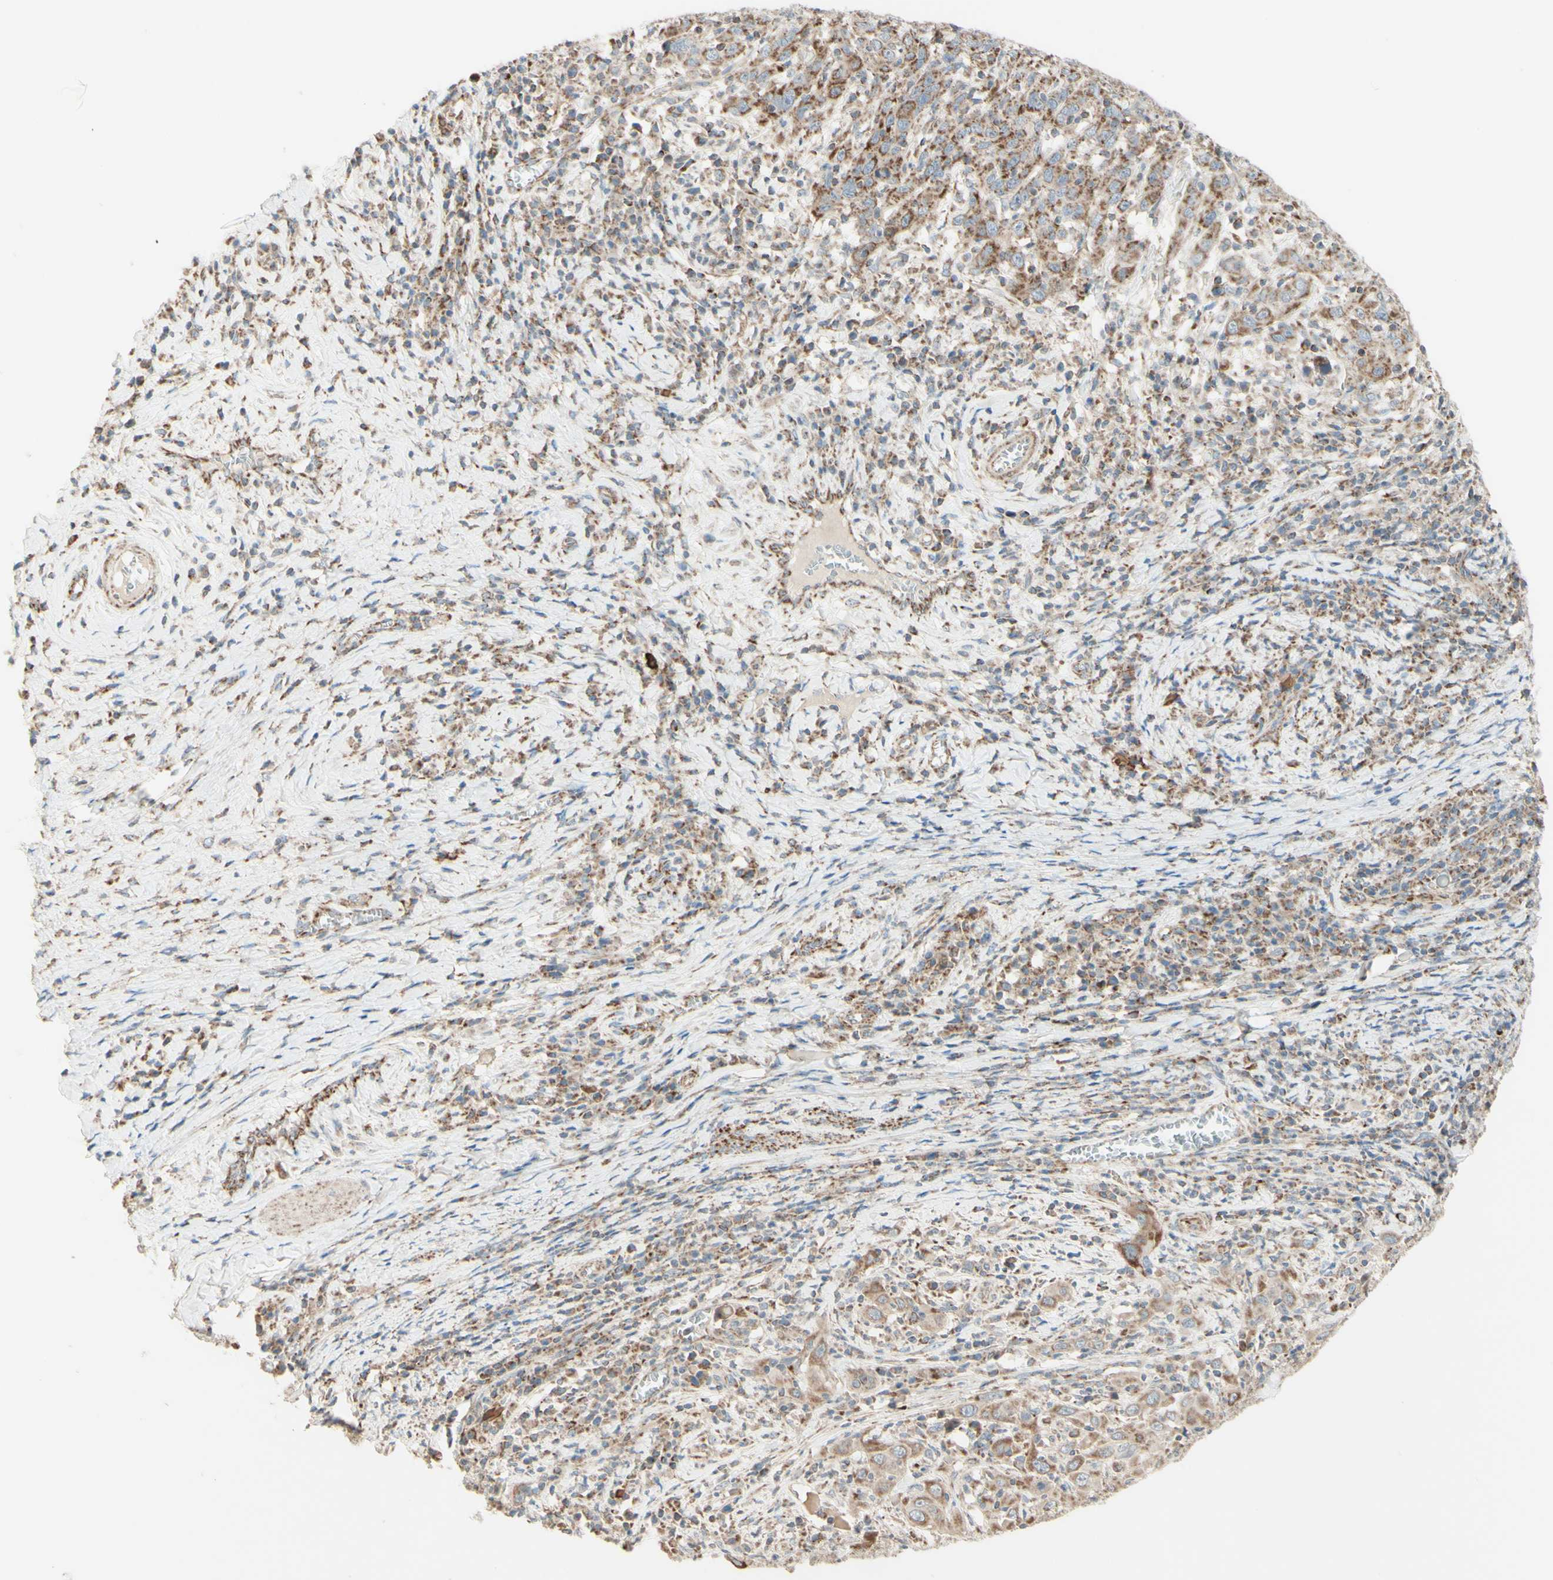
{"staining": {"intensity": "moderate", "quantity": ">75%", "location": "cytoplasmic/membranous"}, "tissue": "cervical cancer", "cell_type": "Tumor cells", "image_type": "cancer", "snomed": [{"axis": "morphology", "description": "Squamous cell carcinoma, NOS"}, {"axis": "topography", "description": "Cervix"}], "caption": "Human cervical cancer stained with a protein marker shows moderate staining in tumor cells.", "gene": "ARMC10", "patient": {"sex": "female", "age": 46}}